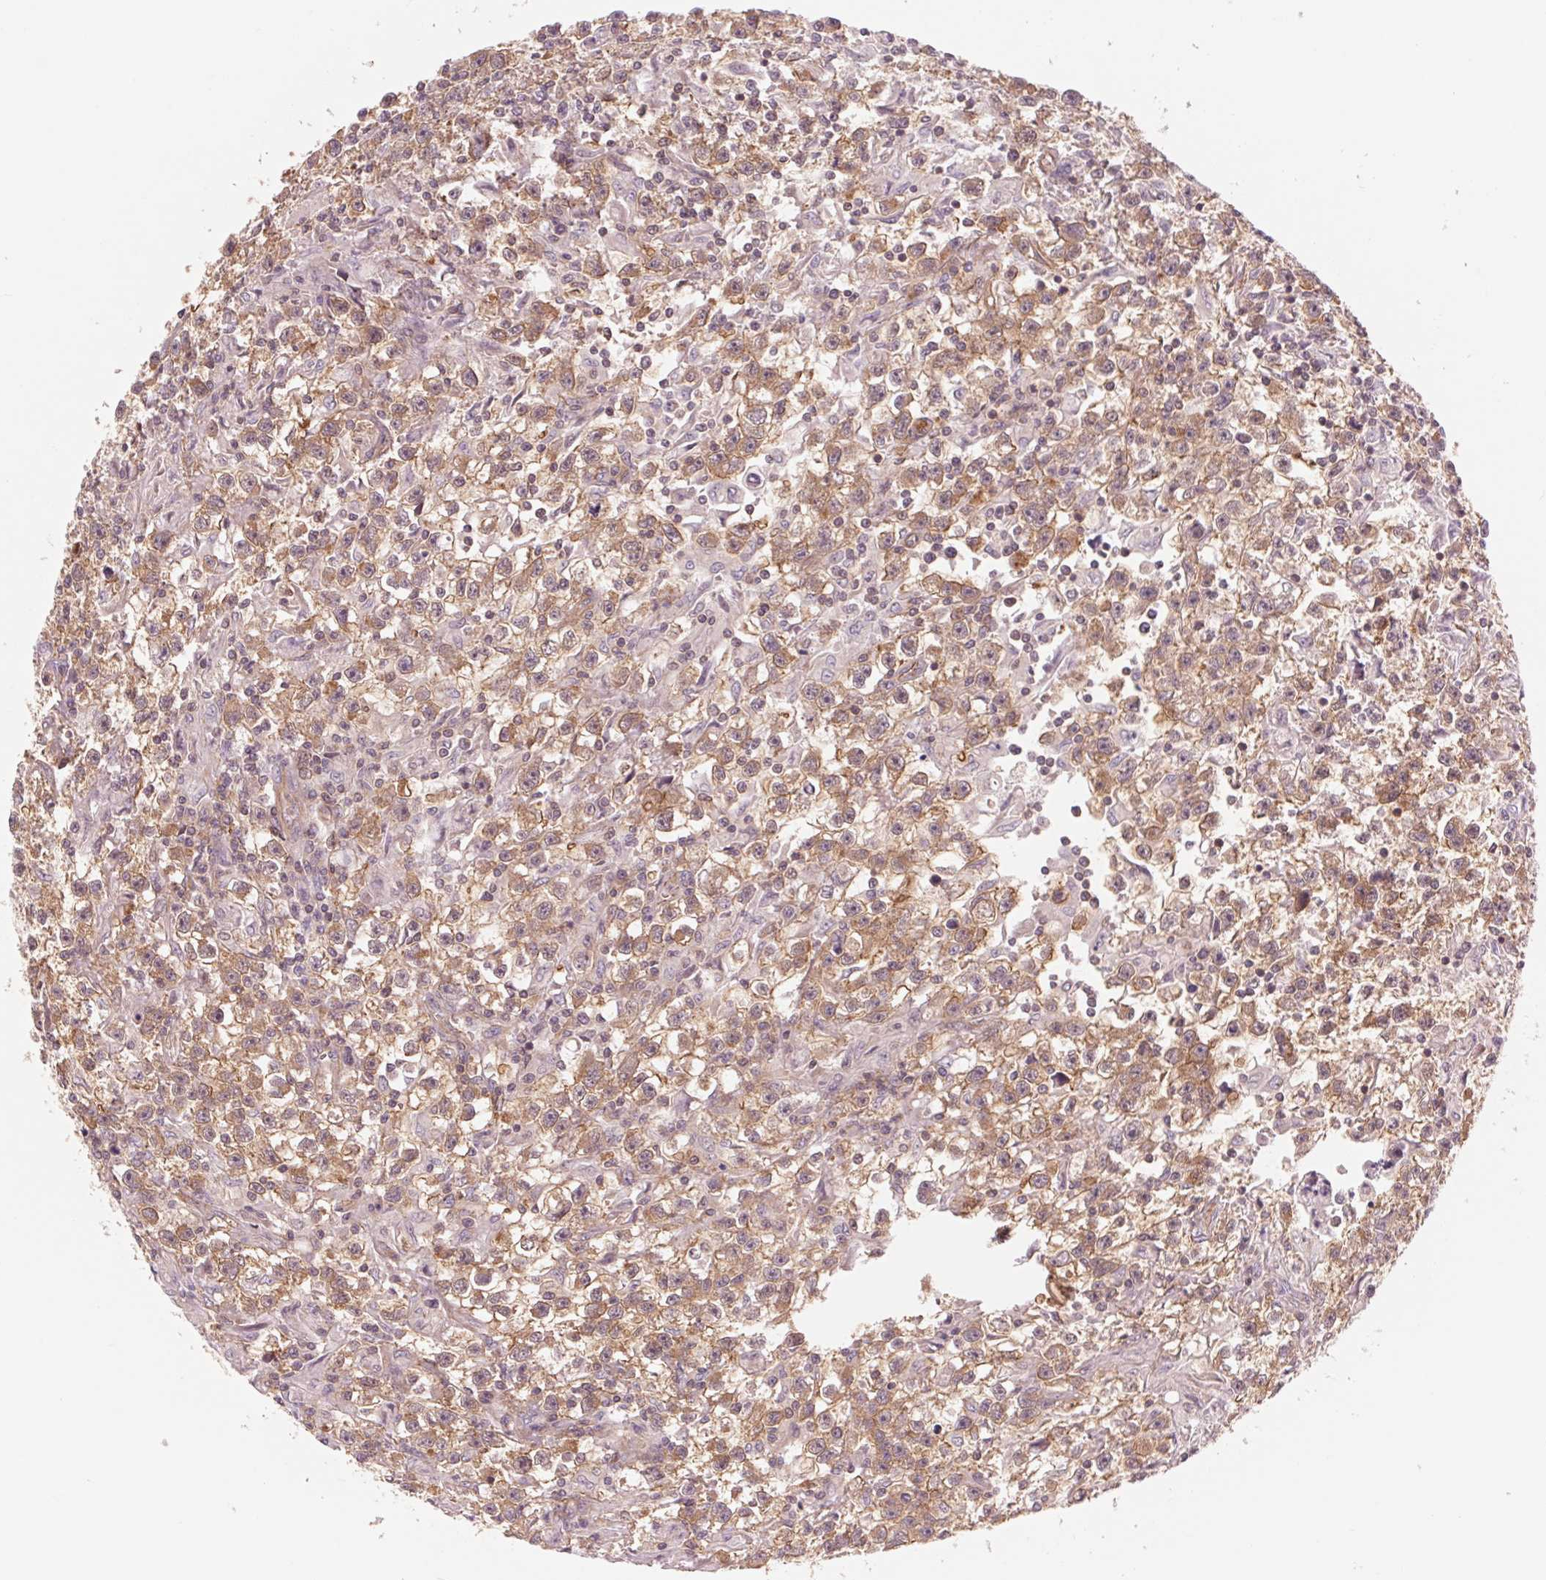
{"staining": {"intensity": "moderate", "quantity": ">75%", "location": "cytoplasmic/membranous"}, "tissue": "testis cancer", "cell_type": "Tumor cells", "image_type": "cancer", "snomed": [{"axis": "morphology", "description": "Seminoma, NOS"}, {"axis": "topography", "description": "Testis"}], "caption": "Immunohistochemistry (IHC) of human testis cancer reveals medium levels of moderate cytoplasmic/membranous staining in about >75% of tumor cells.", "gene": "SH3RF2", "patient": {"sex": "male", "age": 31}}